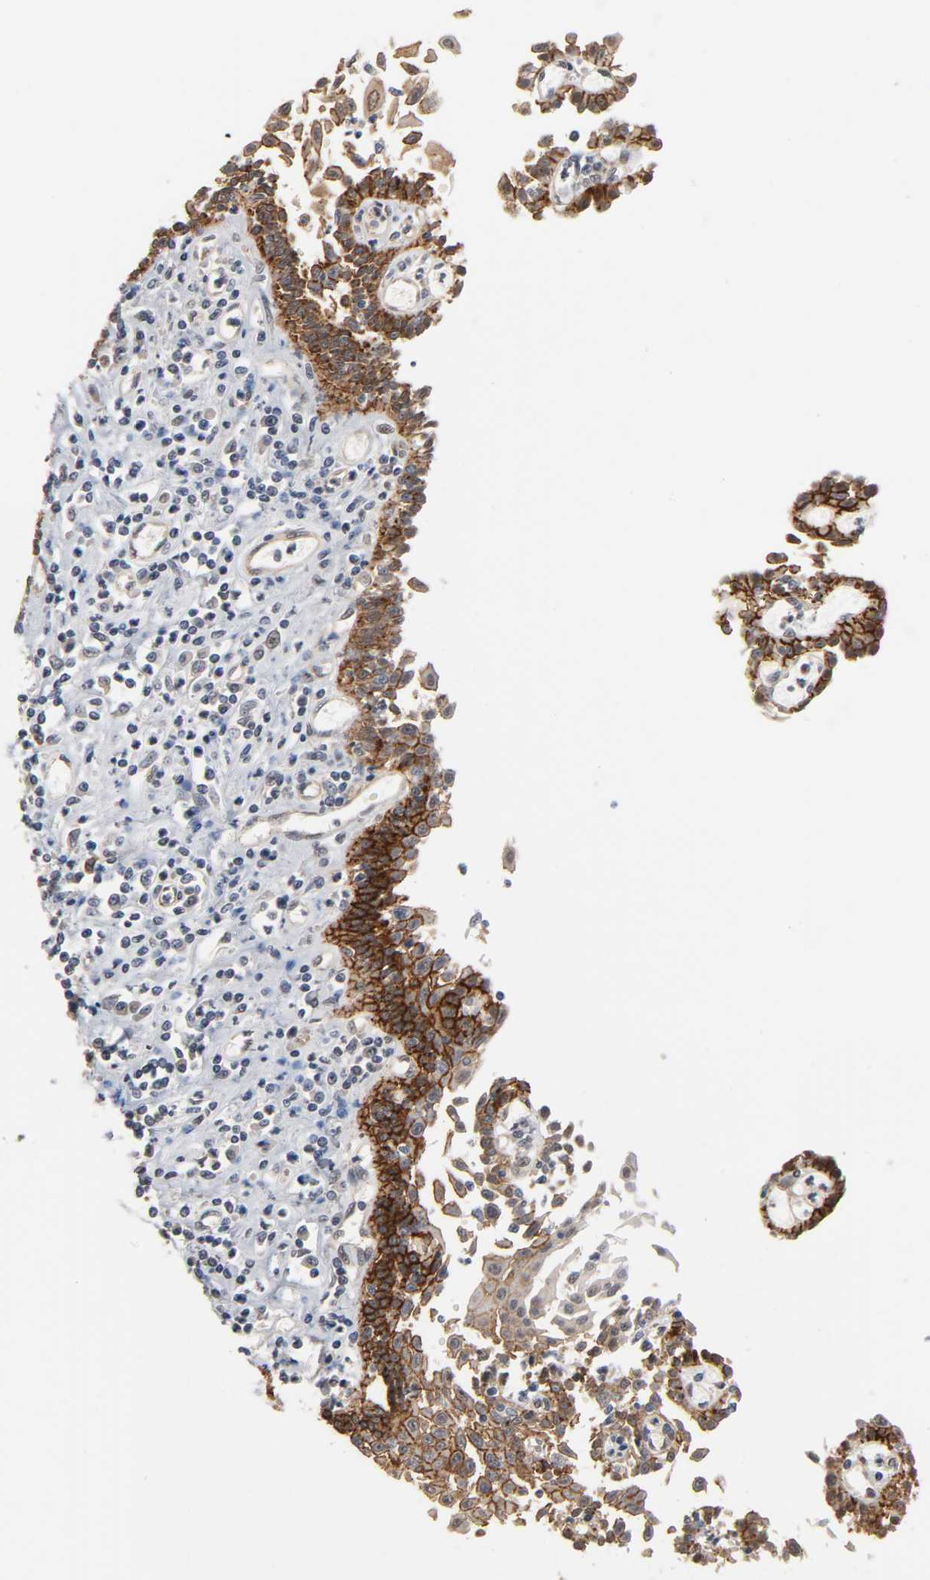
{"staining": {"intensity": "moderate", "quantity": "25%-75%", "location": "cytoplasmic/membranous,nuclear"}, "tissue": "esophagus", "cell_type": "Squamous epithelial cells", "image_type": "normal", "snomed": [{"axis": "morphology", "description": "Normal tissue, NOS"}, {"axis": "topography", "description": "Esophagus"}], "caption": "Immunohistochemistry (IHC) photomicrograph of normal esophagus: human esophagus stained using IHC demonstrates medium levels of moderate protein expression localized specifically in the cytoplasmic/membranous,nuclear of squamous epithelial cells, appearing as a cytoplasmic/membranous,nuclear brown color.", "gene": "HTR1E", "patient": {"sex": "male", "age": 65}}